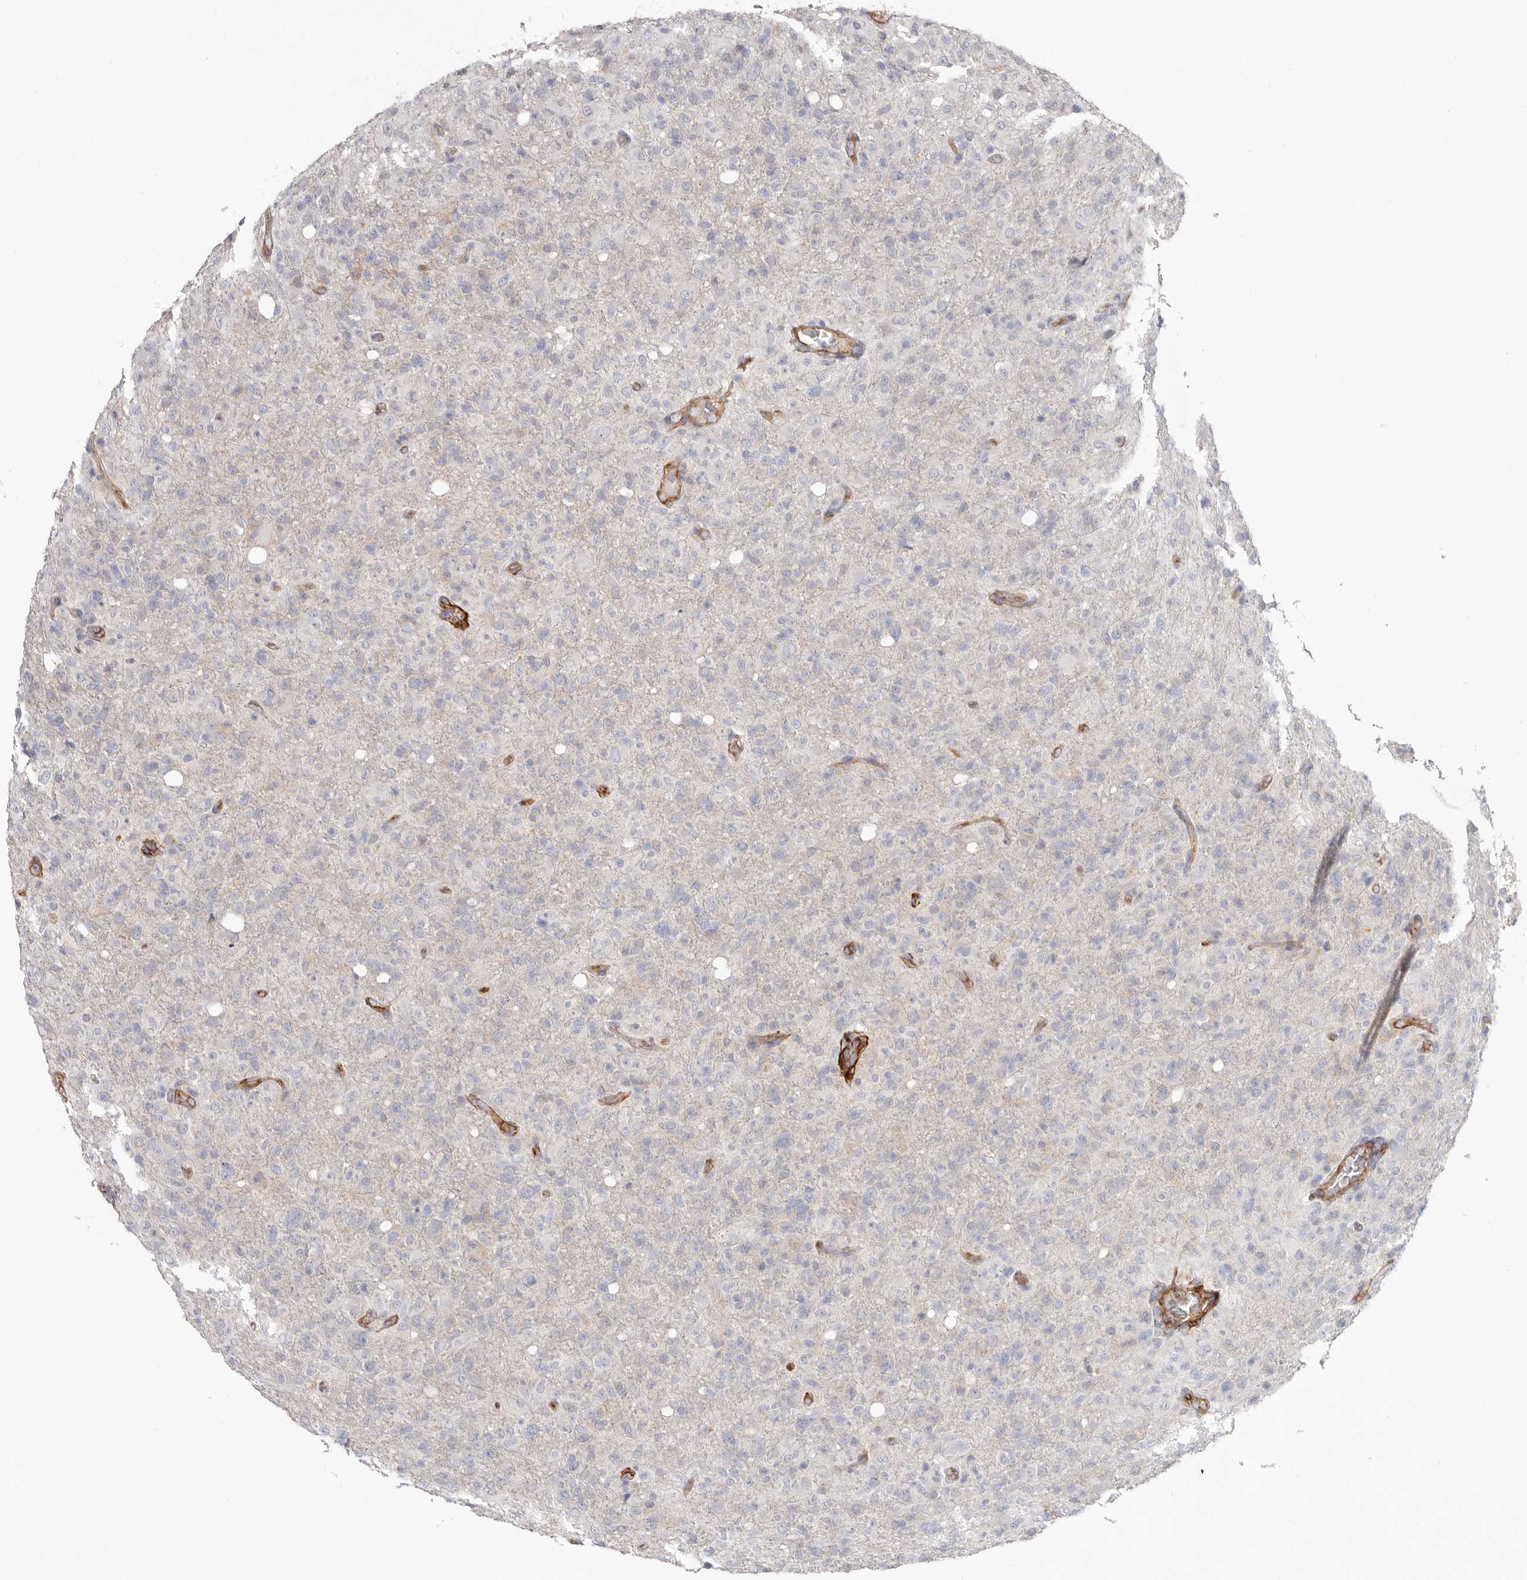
{"staining": {"intensity": "negative", "quantity": "none", "location": "none"}, "tissue": "glioma", "cell_type": "Tumor cells", "image_type": "cancer", "snomed": [{"axis": "morphology", "description": "Glioma, malignant, High grade"}, {"axis": "topography", "description": "Brain"}], "caption": "Tumor cells show no significant positivity in glioma.", "gene": "LRRC66", "patient": {"sex": "female", "age": 57}}